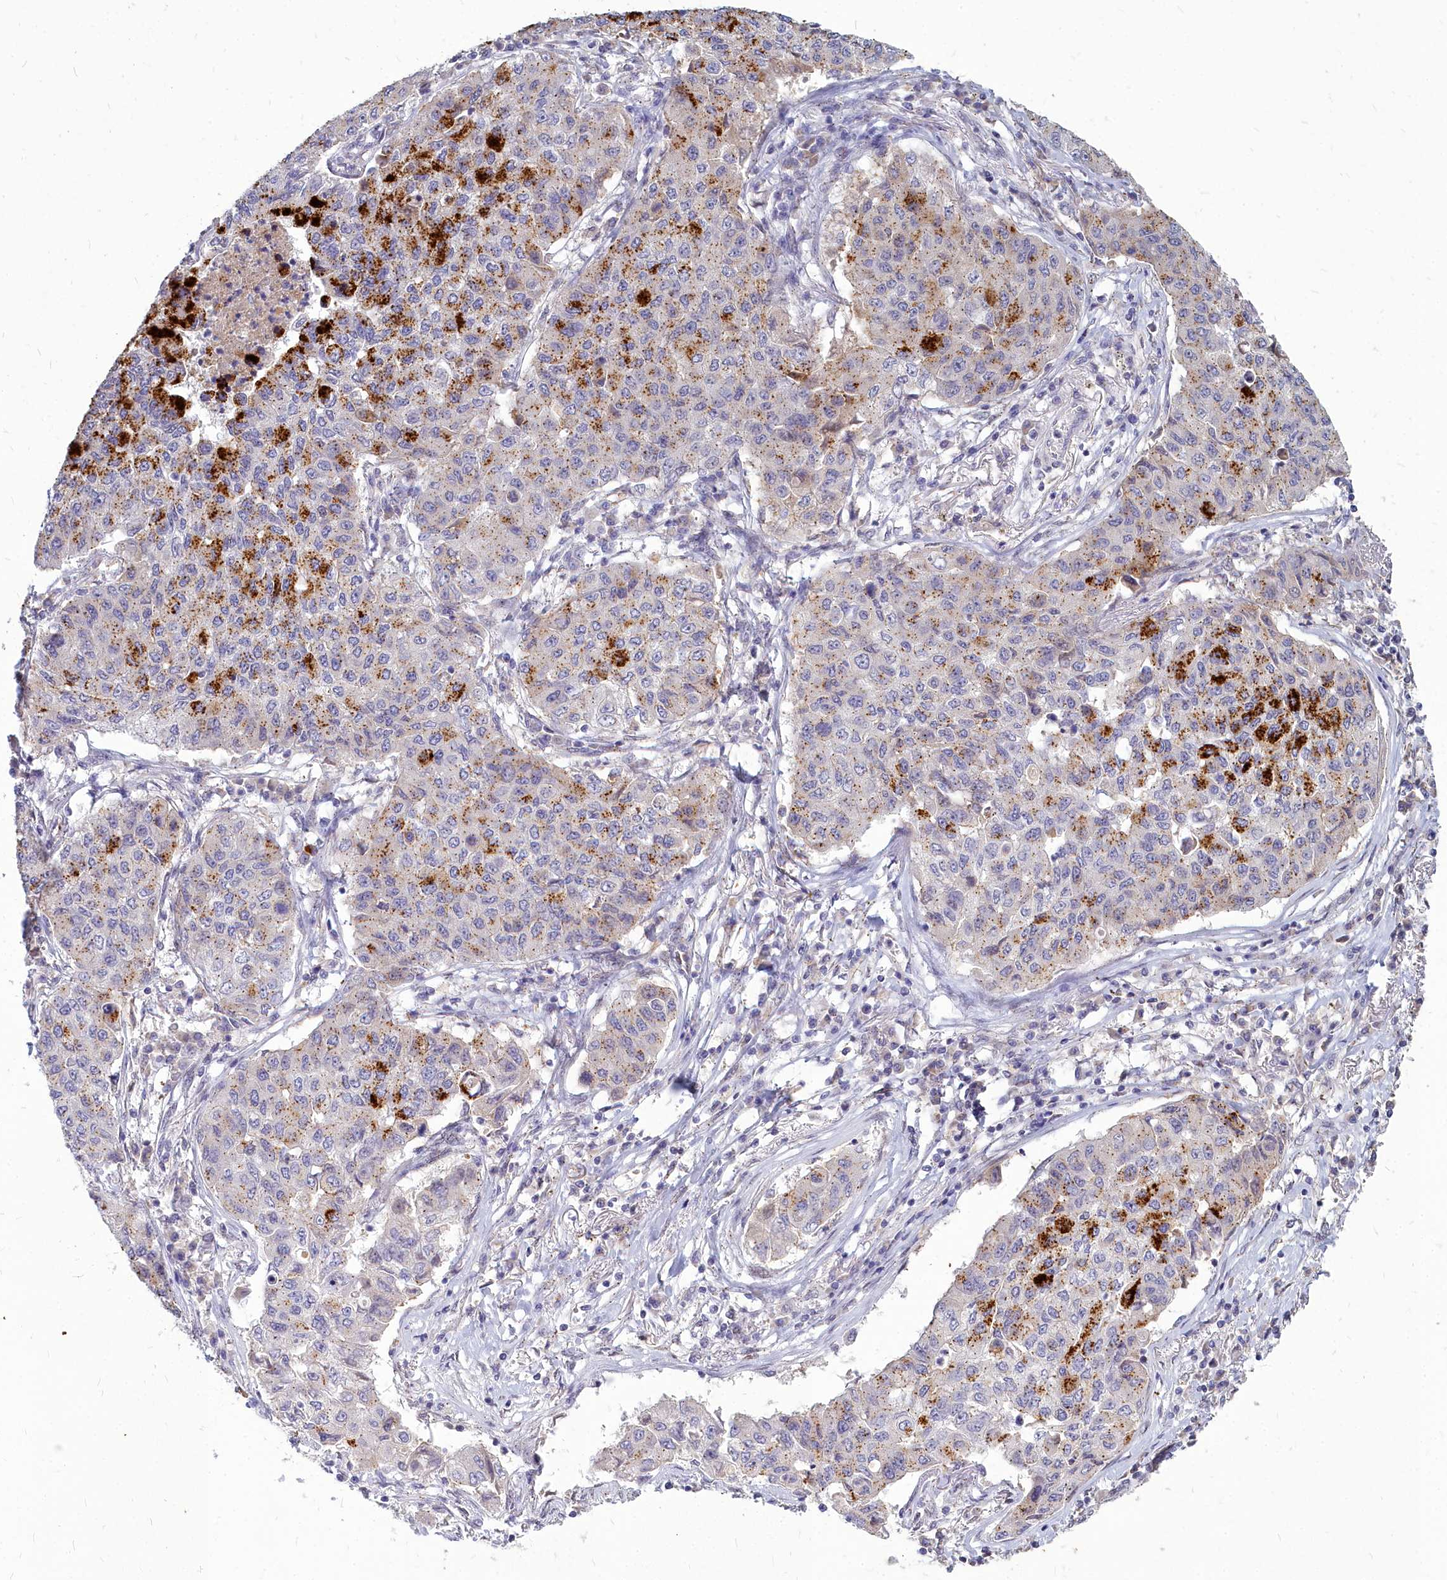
{"staining": {"intensity": "strong", "quantity": "<25%", "location": "cytoplasmic/membranous"}, "tissue": "lung cancer", "cell_type": "Tumor cells", "image_type": "cancer", "snomed": [{"axis": "morphology", "description": "Squamous cell carcinoma, NOS"}, {"axis": "topography", "description": "Lung"}], "caption": "Human lung cancer (squamous cell carcinoma) stained with a protein marker displays strong staining in tumor cells.", "gene": "NOXA1", "patient": {"sex": "male", "age": 74}}